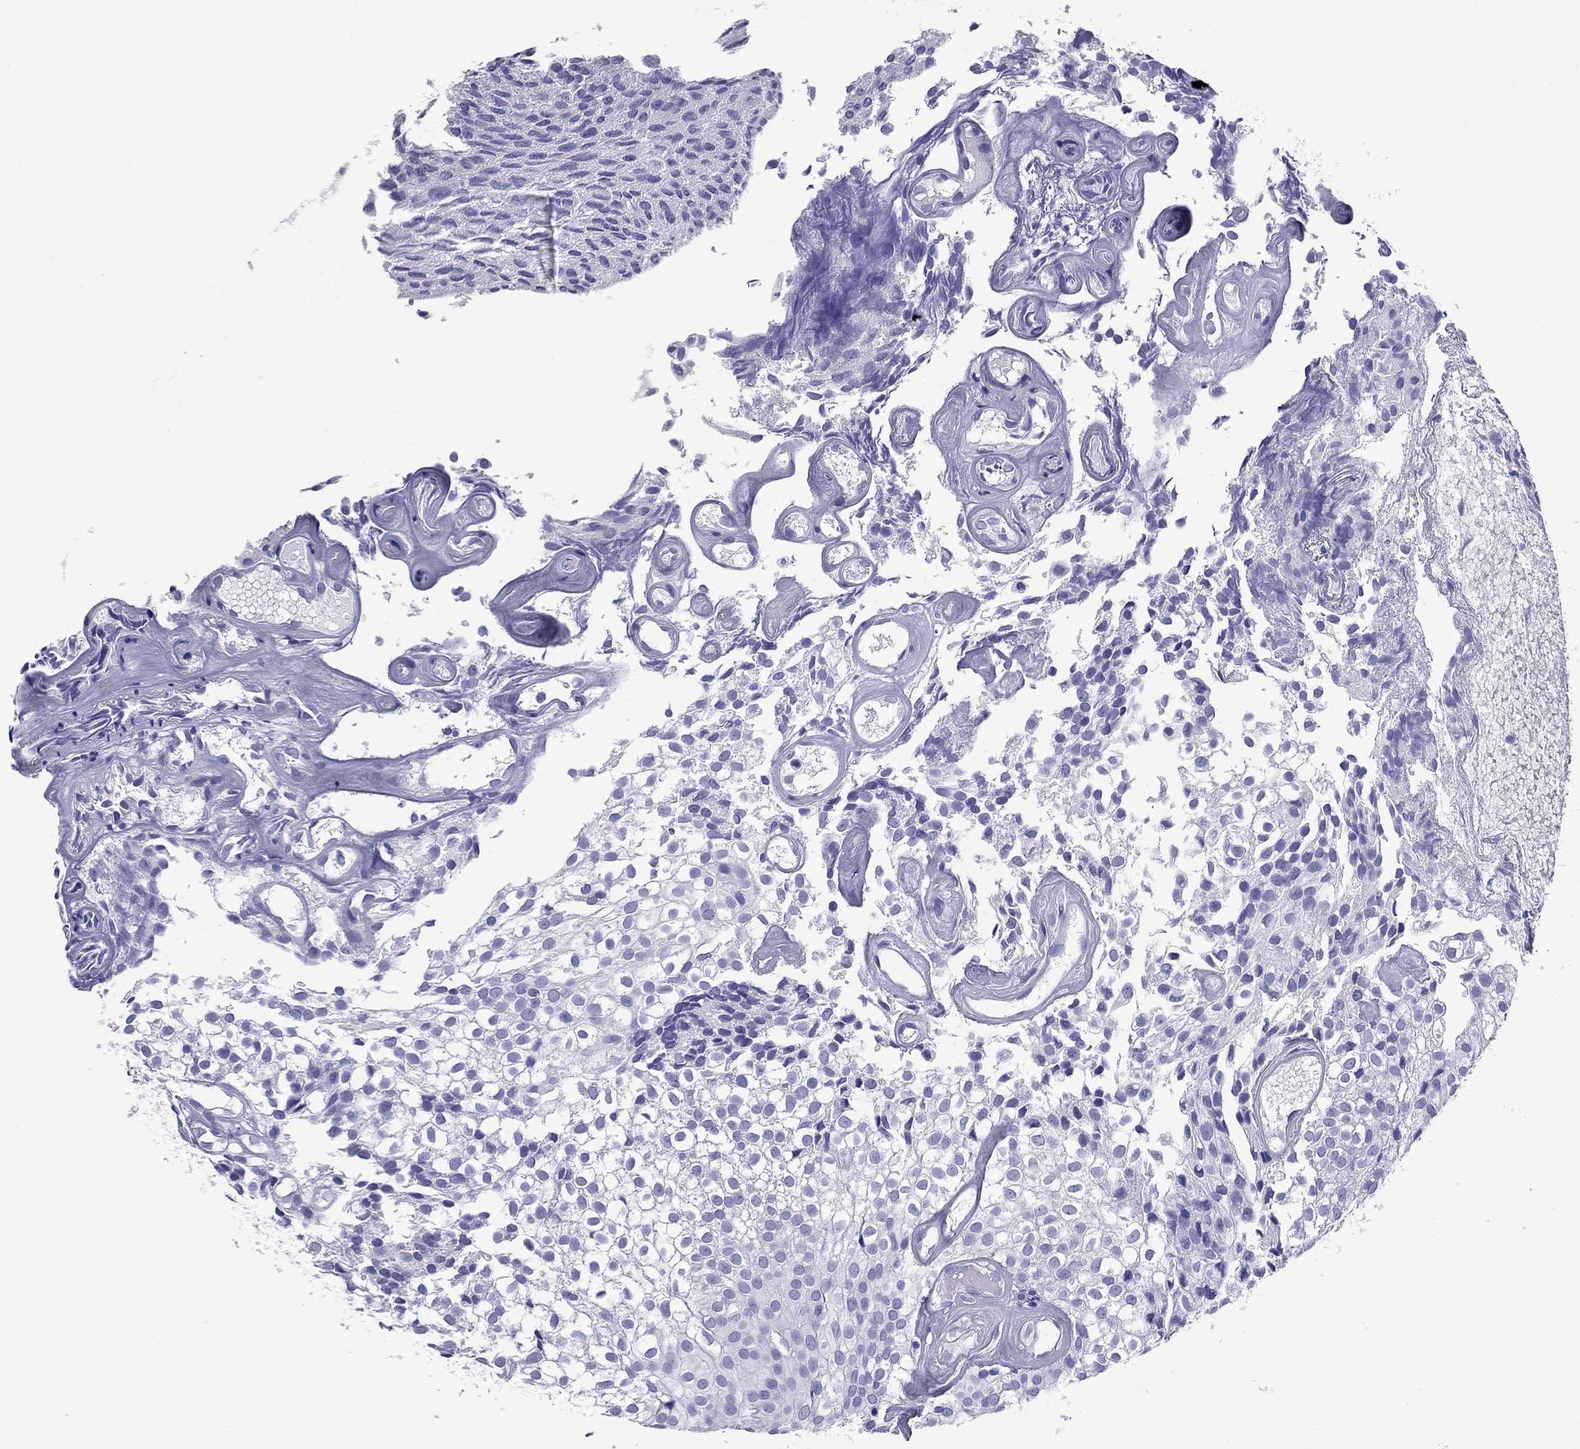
{"staining": {"intensity": "negative", "quantity": "none", "location": "none"}, "tissue": "urothelial cancer", "cell_type": "Tumor cells", "image_type": "cancer", "snomed": [{"axis": "morphology", "description": "Urothelial carcinoma, Low grade"}, {"axis": "topography", "description": "Urinary bladder"}], "caption": "Immunohistochemistry (IHC) photomicrograph of urothelial carcinoma (low-grade) stained for a protein (brown), which displays no staining in tumor cells. Nuclei are stained in blue.", "gene": "KIAA2012", "patient": {"sex": "male", "age": 89}}